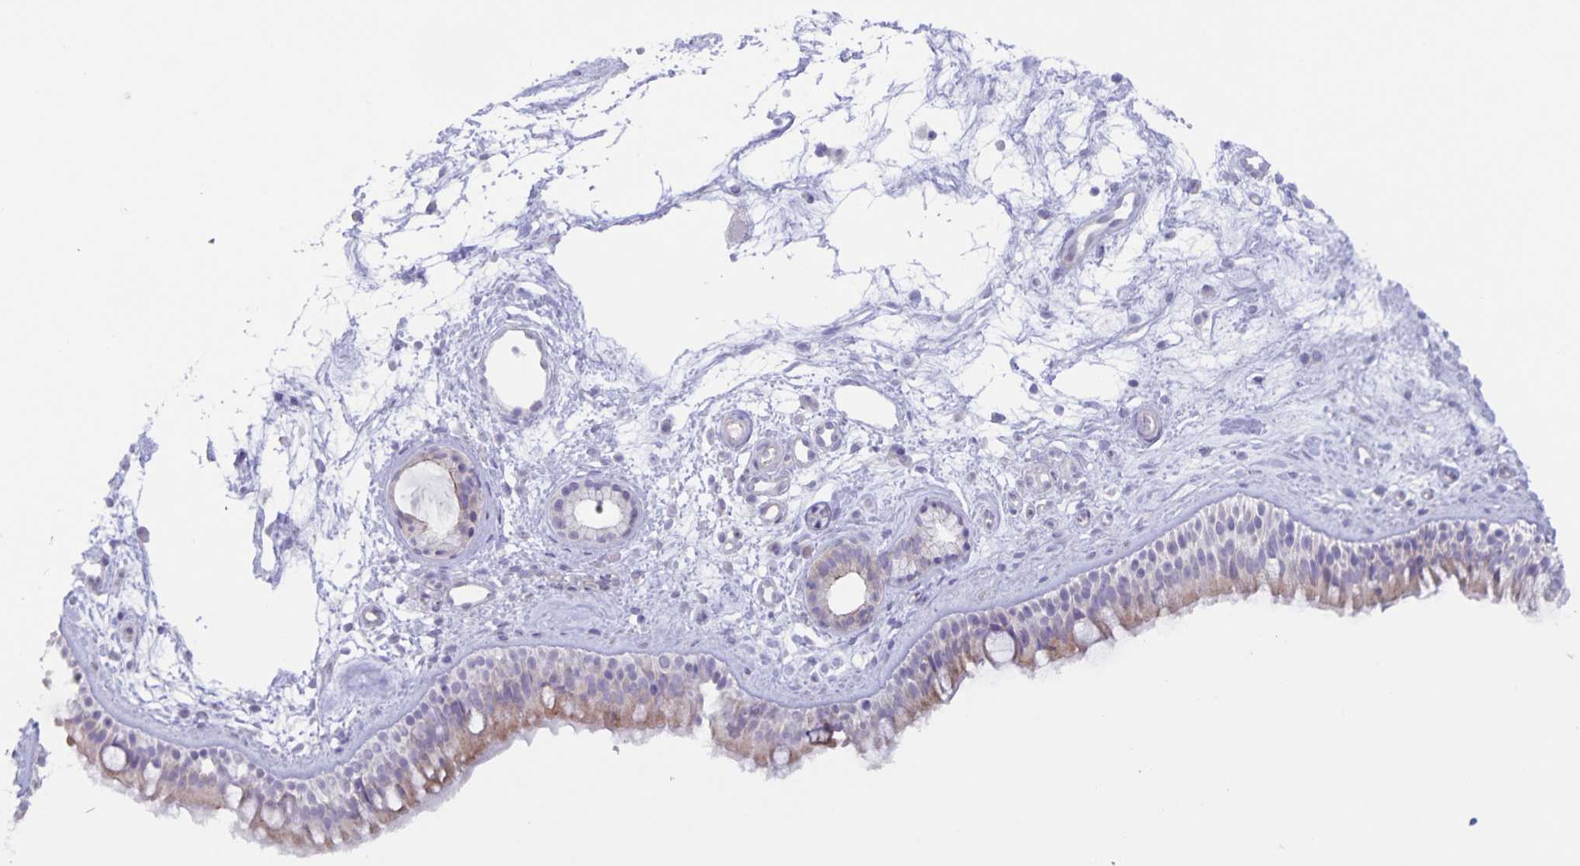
{"staining": {"intensity": "weak", "quantity": "25%-75%", "location": "cytoplasmic/membranous"}, "tissue": "nasopharynx", "cell_type": "Respiratory epithelial cells", "image_type": "normal", "snomed": [{"axis": "morphology", "description": "Normal tissue, NOS"}, {"axis": "topography", "description": "Nasopharynx"}], "caption": "High-power microscopy captured an immunohistochemistry (IHC) histopathology image of unremarkable nasopharynx, revealing weak cytoplasmic/membranous staining in about 25%-75% of respiratory epithelial cells.", "gene": "AQP4", "patient": {"sex": "female", "age": 70}}